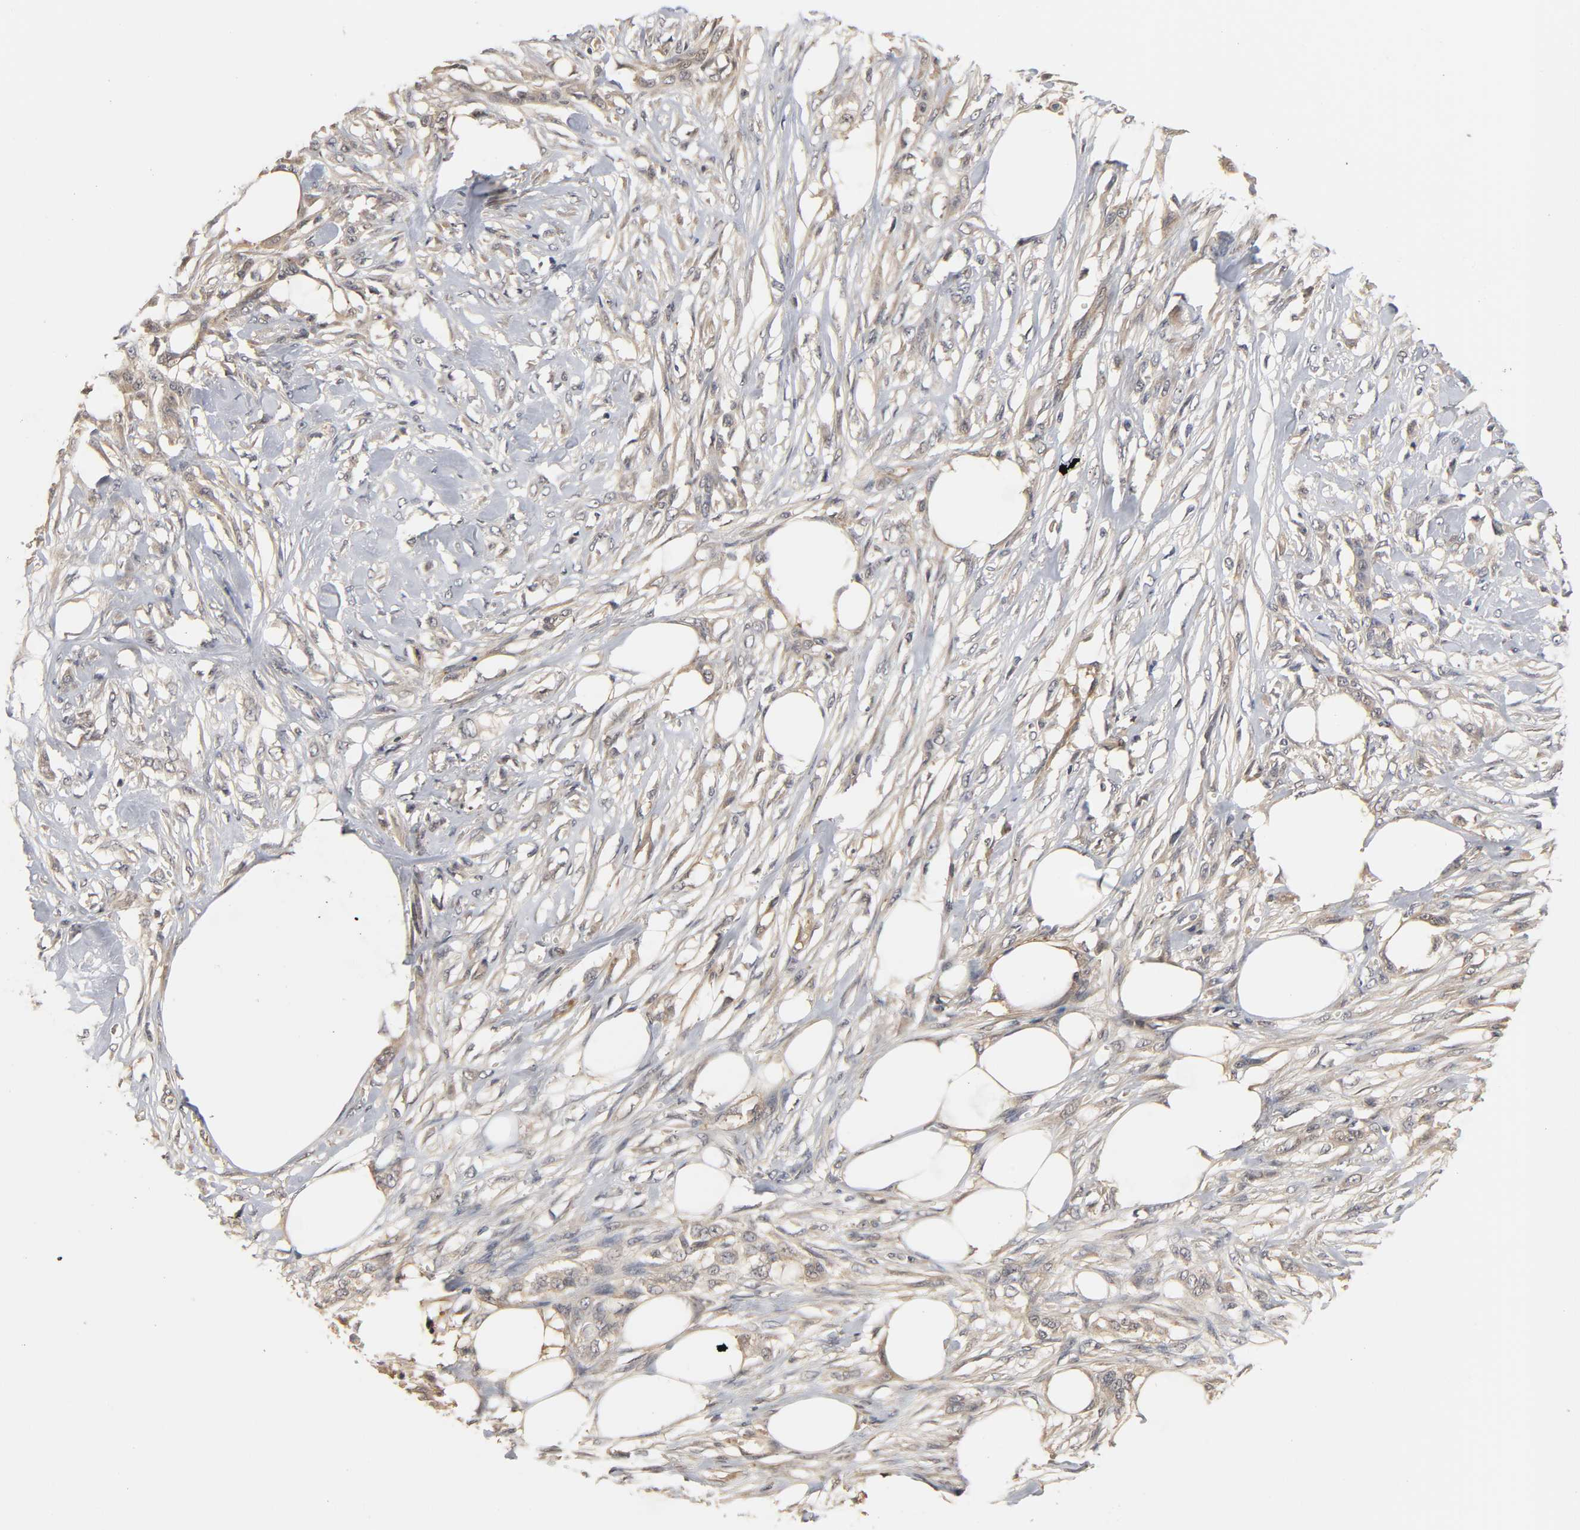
{"staining": {"intensity": "negative", "quantity": "none", "location": "none"}, "tissue": "skin cancer", "cell_type": "Tumor cells", "image_type": "cancer", "snomed": [{"axis": "morphology", "description": "Normal tissue, NOS"}, {"axis": "morphology", "description": "Squamous cell carcinoma, NOS"}, {"axis": "topography", "description": "Skin"}], "caption": "Tumor cells show no significant expression in skin cancer (squamous cell carcinoma). Nuclei are stained in blue.", "gene": "PDE5A", "patient": {"sex": "female", "age": 59}}